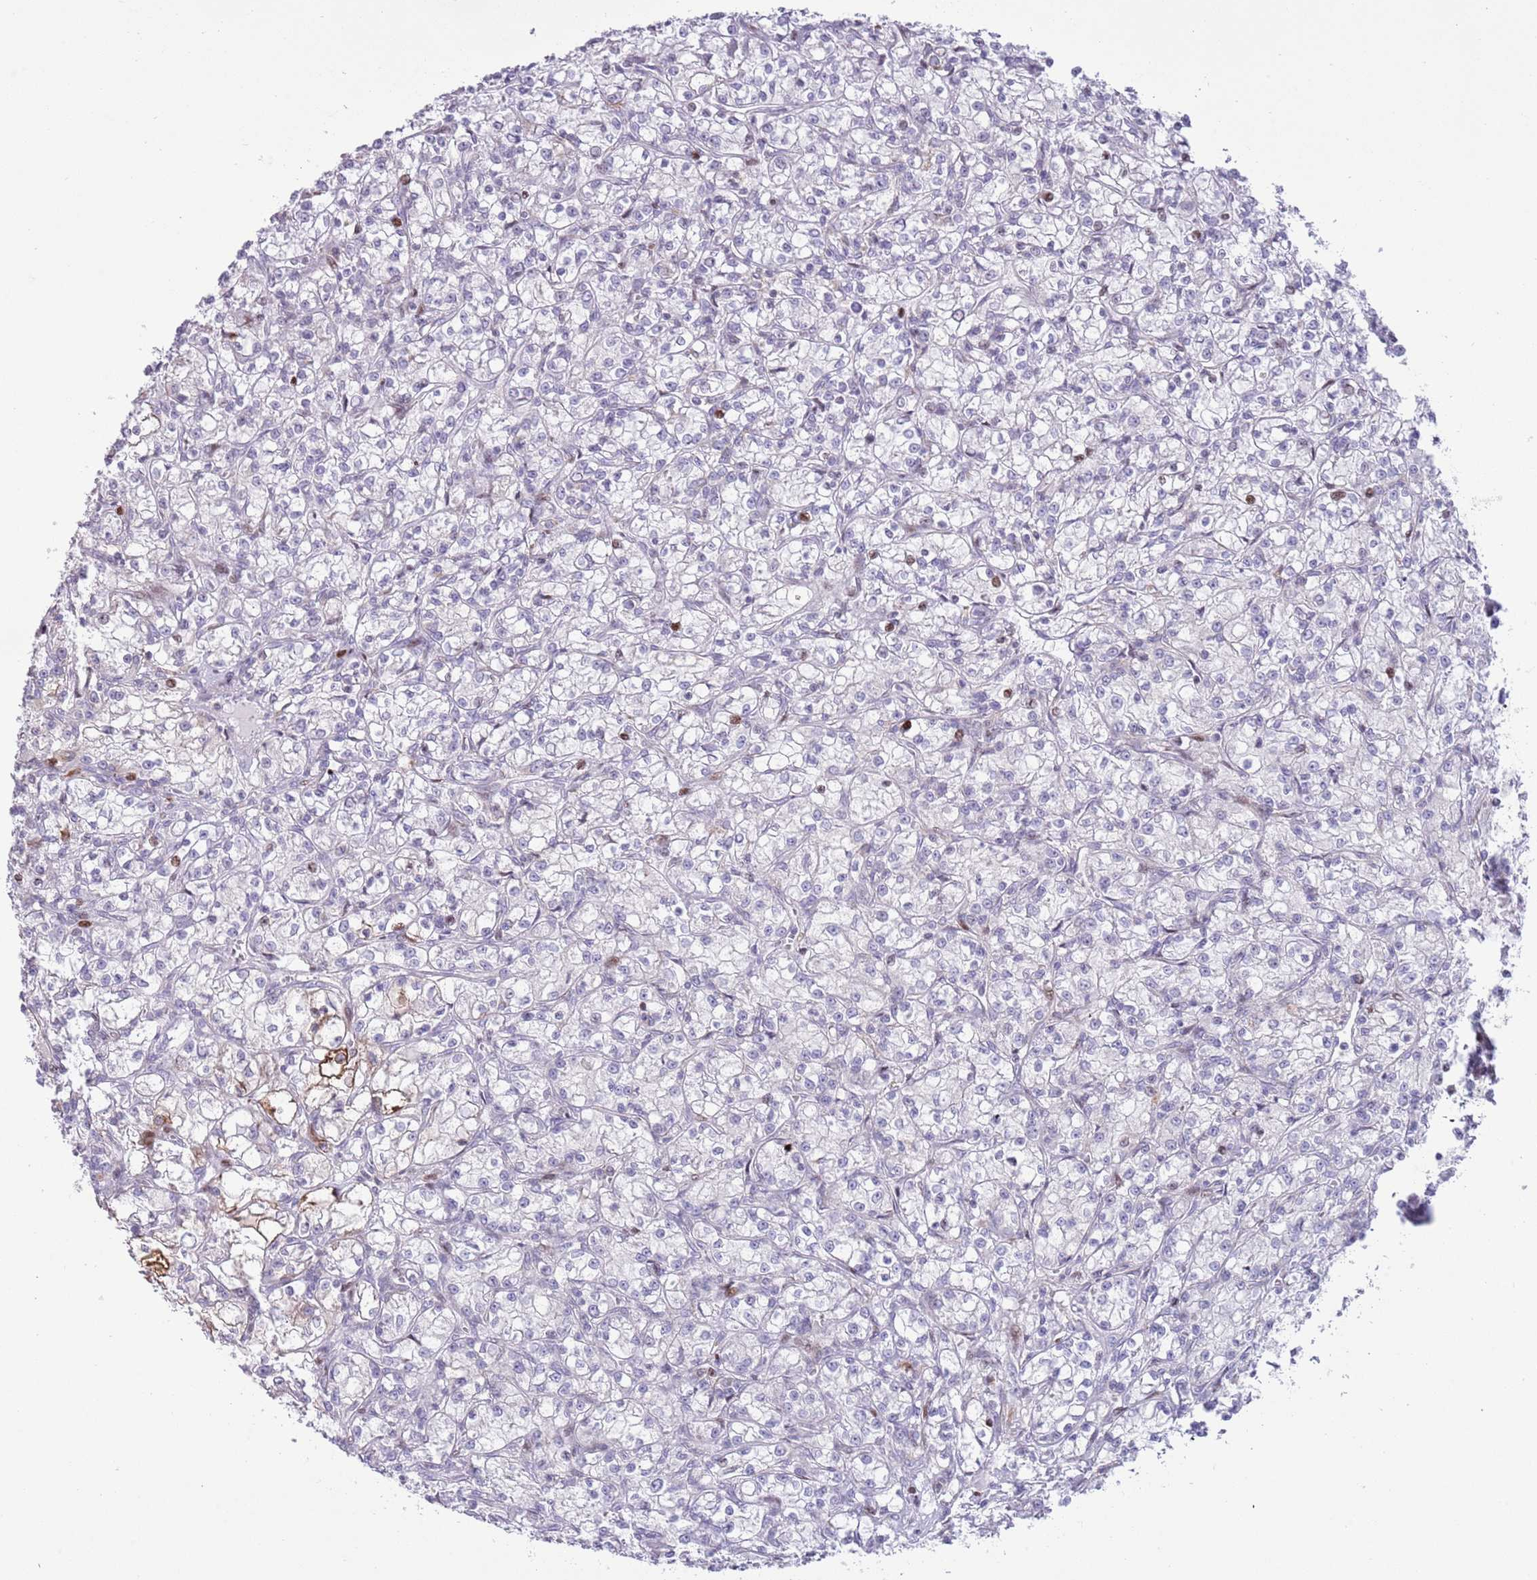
{"staining": {"intensity": "negative", "quantity": "none", "location": "none"}, "tissue": "renal cancer", "cell_type": "Tumor cells", "image_type": "cancer", "snomed": [{"axis": "morphology", "description": "Adenocarcinoma, NOS"}, {"axis": "topography", "description": "Kidney"}], "caption": "The photomicrograph shows no significant staining in tumor cells of renal adenocarcinoma.", "gene": "ANO8", "patient": {"sex": "female", "age": 59}}